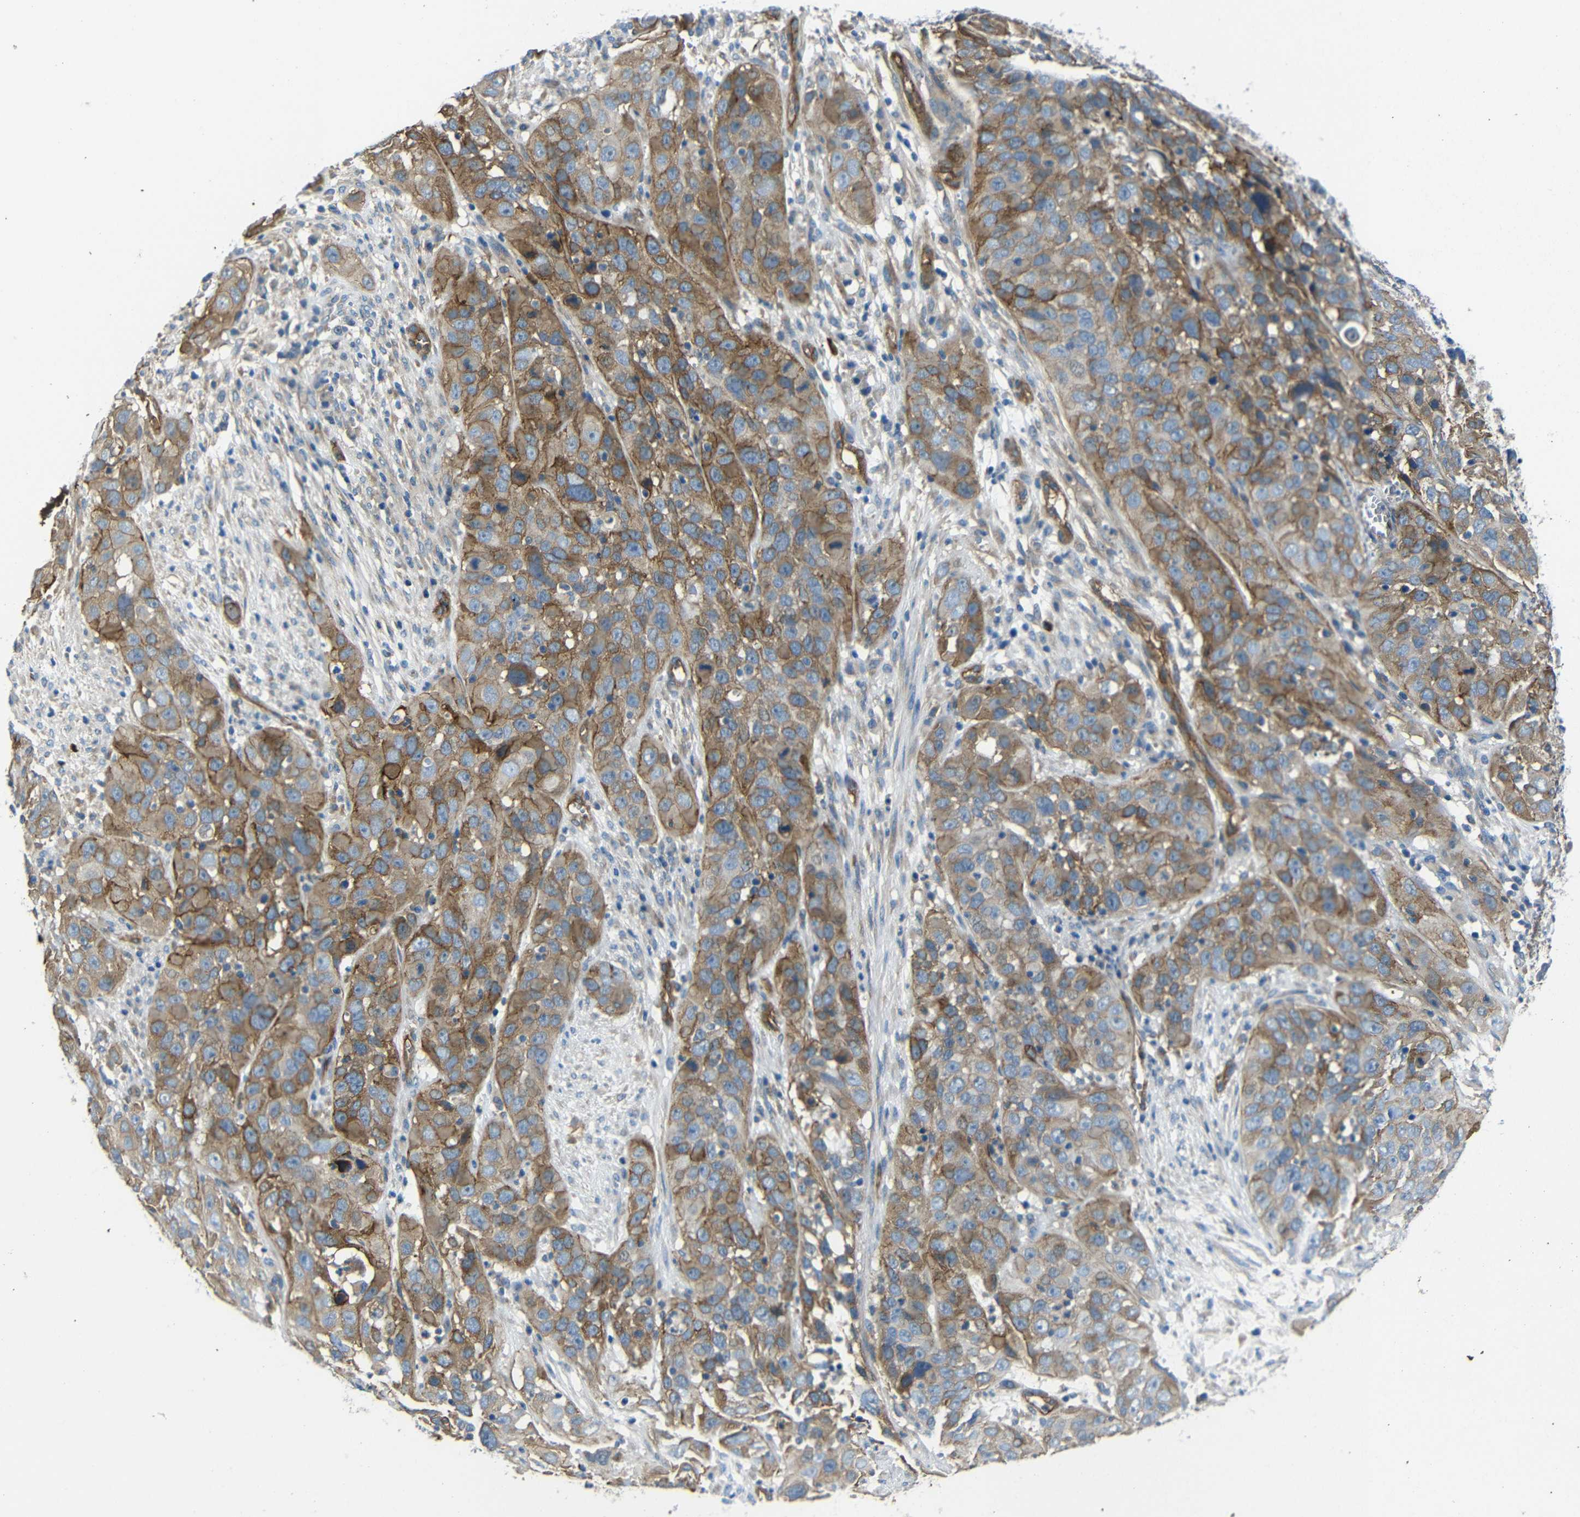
{"staining": {"intensity": "moderate", "quantity": ">75%", "location": "cytoplasmic/membranous"}, "tissue": "cervical cancer", "cell_type": "Tumor cells", "image_type": "cancer", "snomed": [{"axis": "morphology", "description": "Squamous cell carcinoma, NOS"}, {"axis": "topography", "description": "Cervix"}], "caption": "DAB (3,3'-diaminobenzidine) immunohistochemical staining of cervical cancer (squamous cell carcinoma) shows moderate cytoplasmic/membranous protein positivity in approximately >75% of tumor cells.", "gene": "MYO1B", "patient": {"sex": "female", "age": 32}}